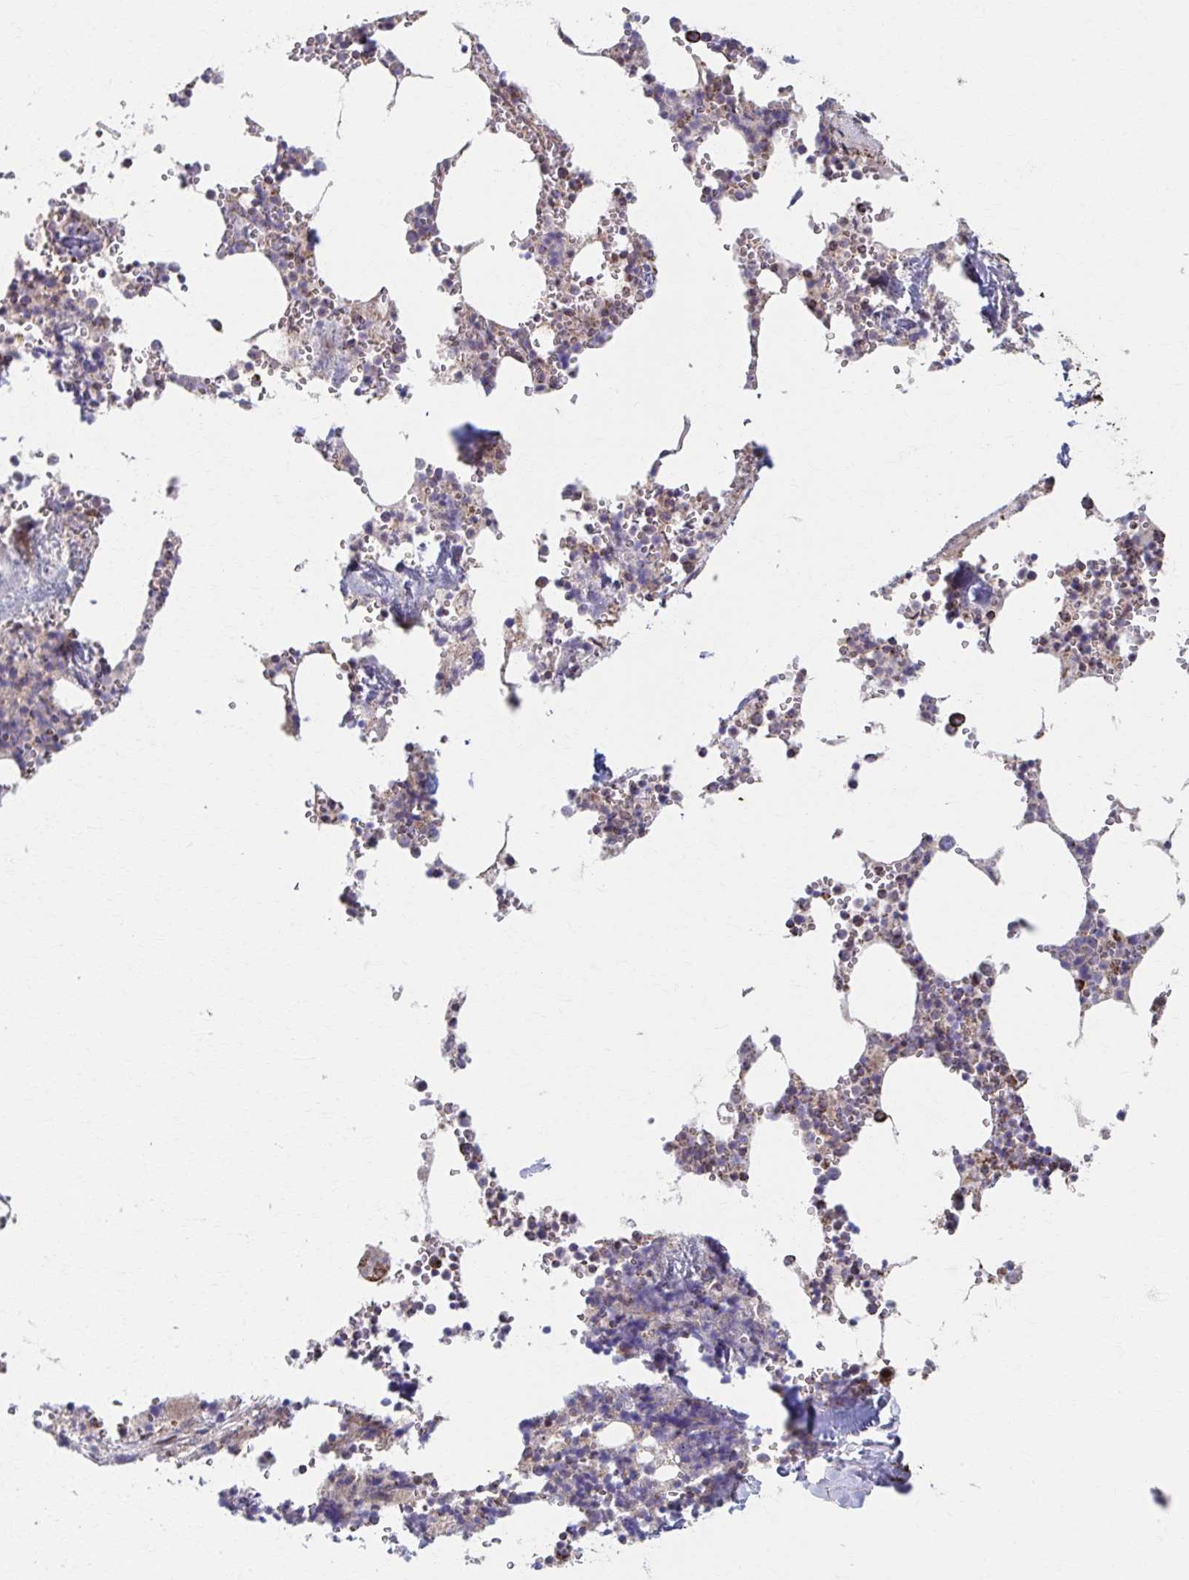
{"staining": {"intensity": "strong", "quantity": "25%-75%", "location": "cytoplasmic/membranous"}, "tissue": "bone marrow", "cell_type": "Hematopoietic cells", "image_type": "normal", "snomed": [{"axis": "morphology", "description": "Normal tissue, NOS"}, {"axis": "topography", "description": "Bone marrow"}], "caption": "A photomicrograph showing strong cytoplasmic/membranous expression in about 25%-75% of hematopoietic cells in unremarkable bone marrow, as visualized by brown immunohistochemical staining.", "gene": "SAT1", "patient": {"sex": "male", "age": 54}}